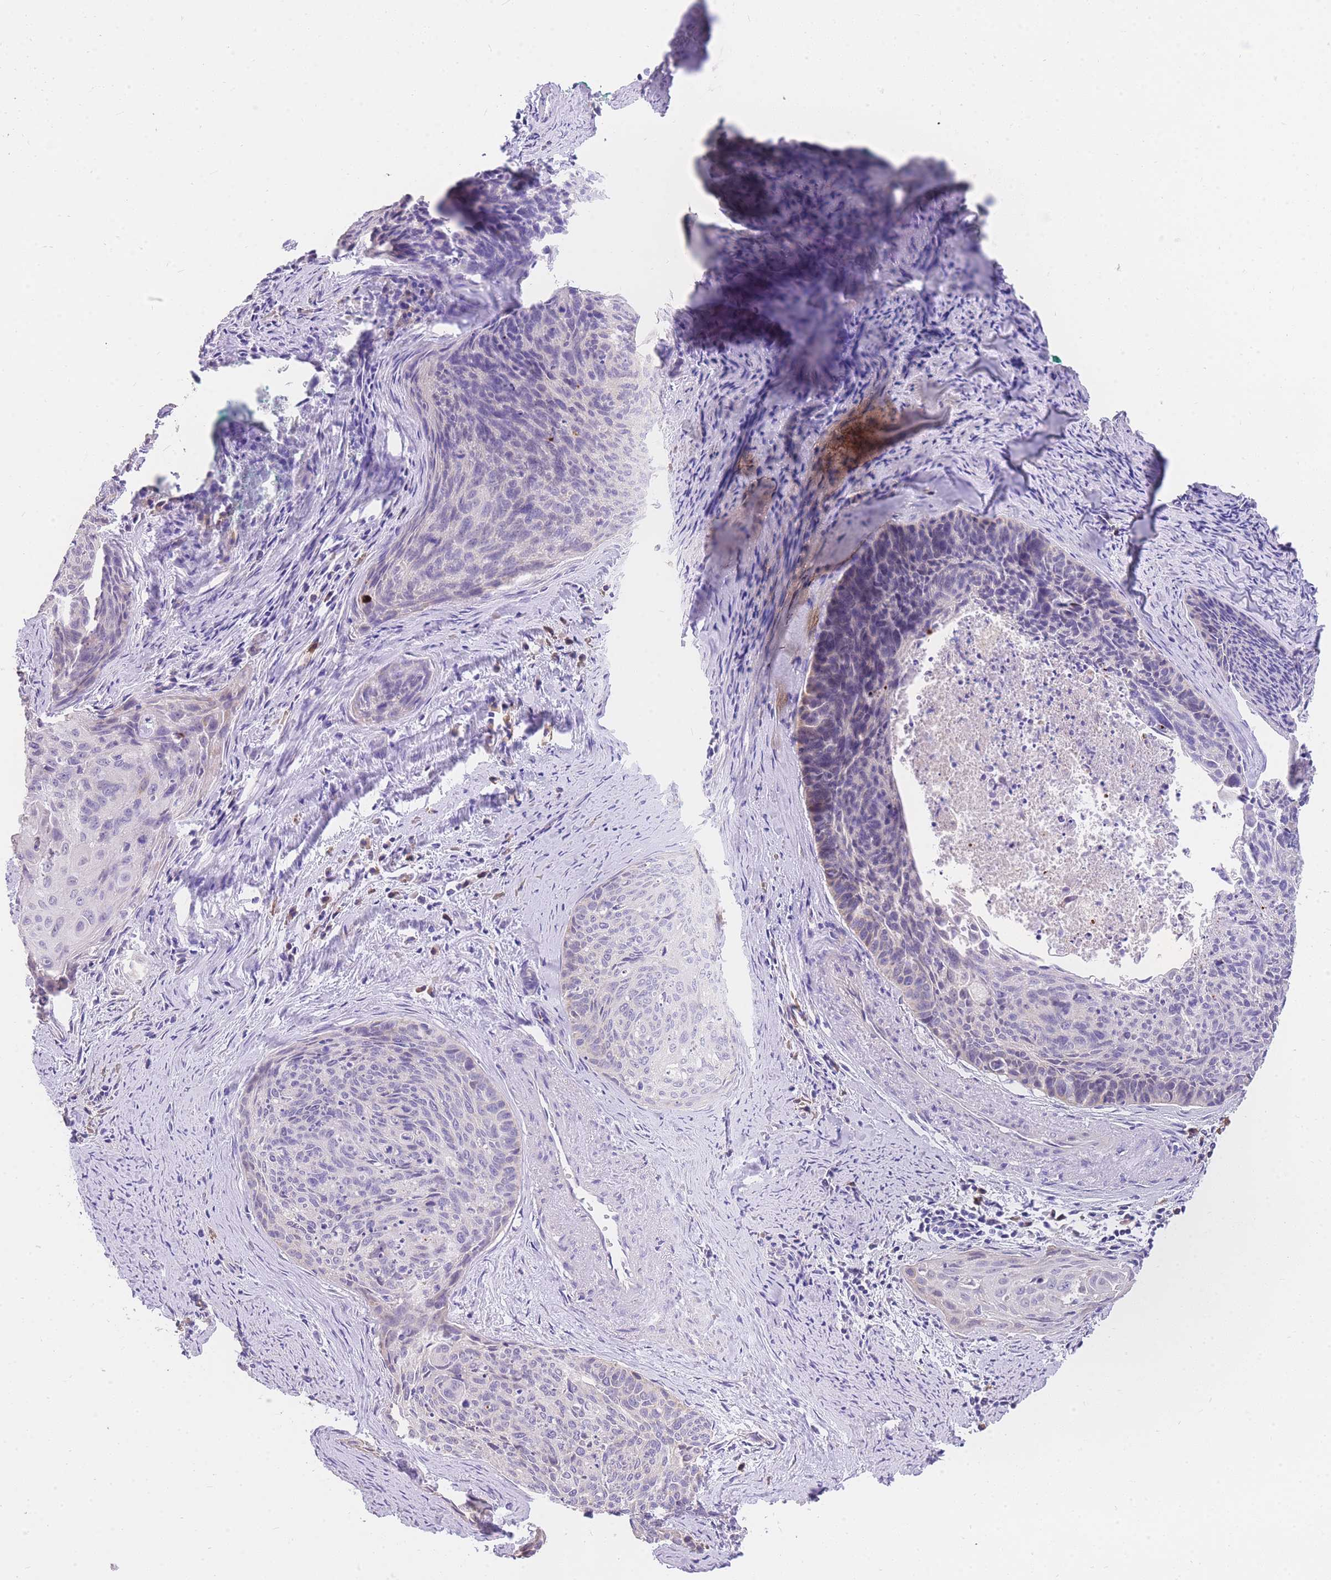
{"staining": {"intensity": "negative", "quantity": "none", "location": "none"}, "tissue": "cervical cancer", "cell_type": "Tumor cells", "image_type": "cancer", "snomed": [{"axis": "morphology", "description": "Squamous cell carcinoma, NOS"}, {"axis": "topography", "description": "Cervix"}], "caption": "Protein analysis of cervical cancer (squamous cell carcinoma) displays no significant staining in tumor cells.", "gene": "C2orf88", "patient": {"sex": "female", "age": 55}}